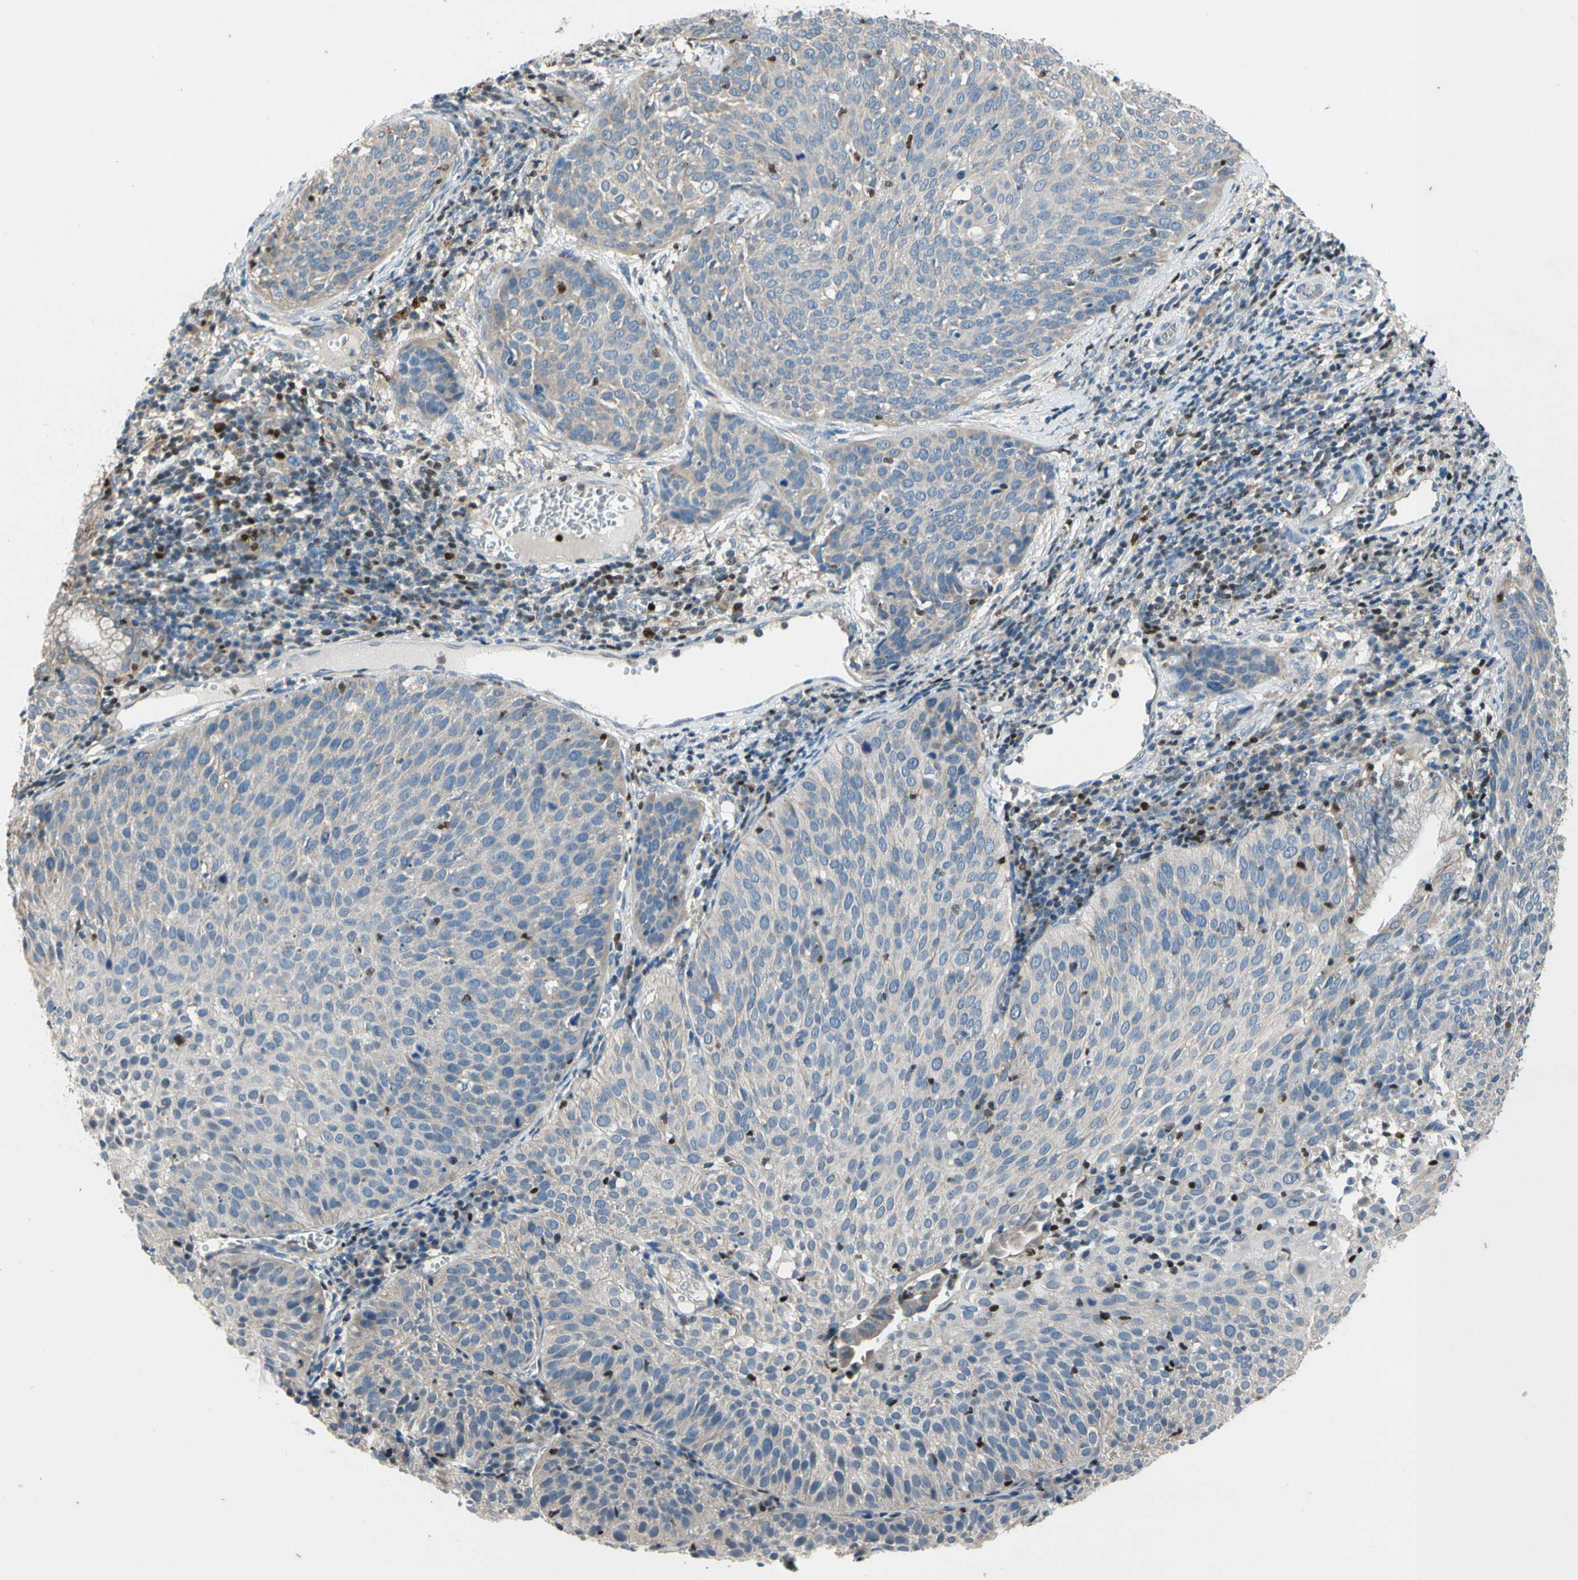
{"staining": {"intensity": "negative", "quantity": "none", "location": "none"}, "tissue": "cervical cancer", "cell_type": "Tumor cells", "image_type": "cancer", "snomed": [{"axis": "morphology", "description": "Squamous cell carcinoma, NOS"}, {"axis": "topography", "description": "Cervix"}], "caption": "Immunohistochemical staining of squamous cell carcinoma (cervical) demonstrates no significant staining in tumor cells.", "gene": "TBX21", "patient": {"sex": "female", "age": 38}}